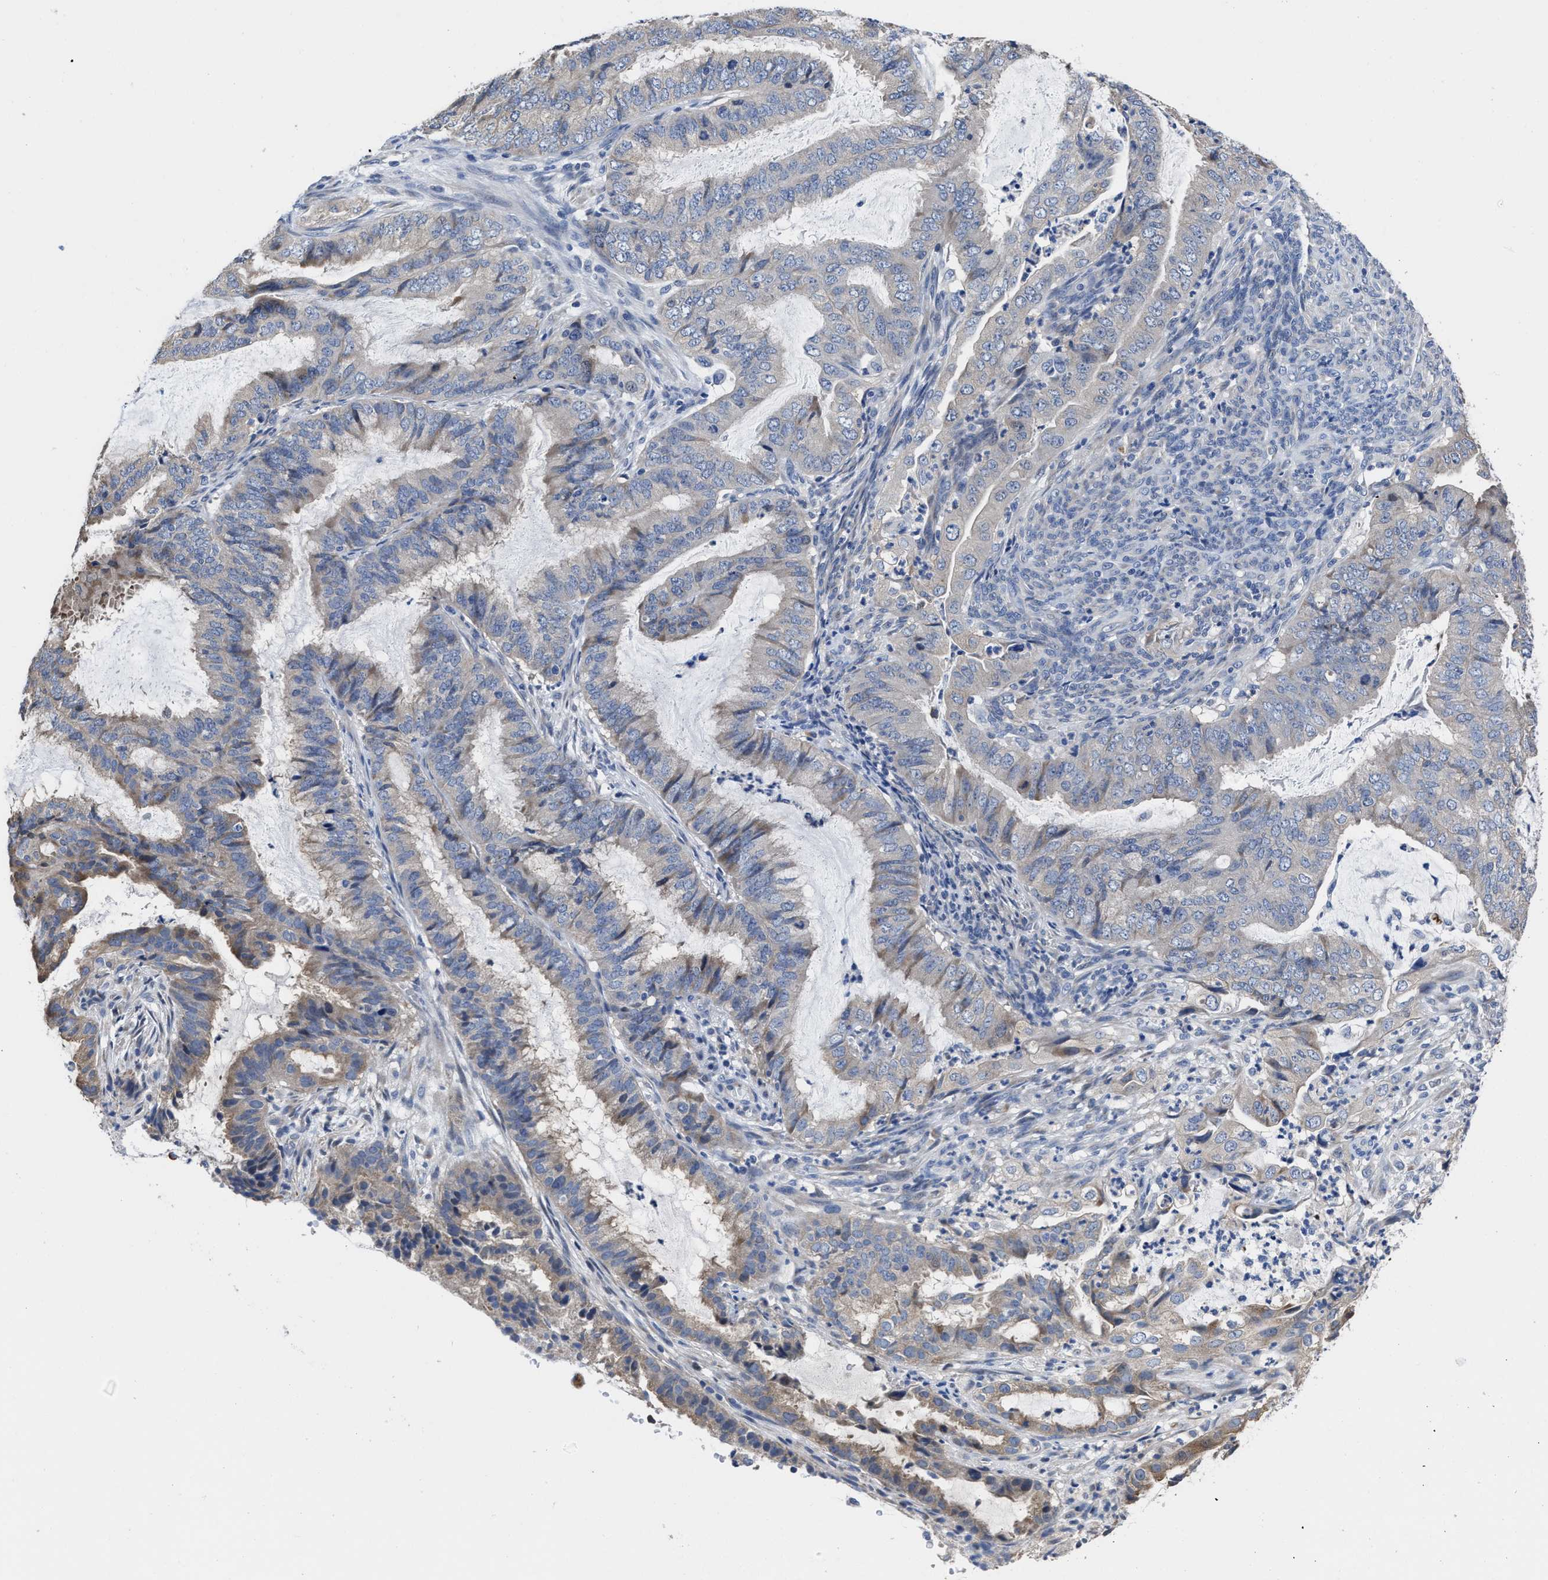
{"staining": {"intensity": "weak", "quantity": "<25%", "location": "cytoplasmic/membranous"}, "tissue": "endometrial cancer", "cell_type": "Tumor cells", "image_type": "cancer", "snomed": [{"axis": "morphology", "description": "Adenocarcinoma, NOS"}, {"axis": "topography", "description": "Endometrium"}], "caption": "The photomicrograph shows no staining of tumor cells in adenocarcinoma (endometrial).", "gene": "HOOK1", "patient": {"sex": "female", "age": 51}}